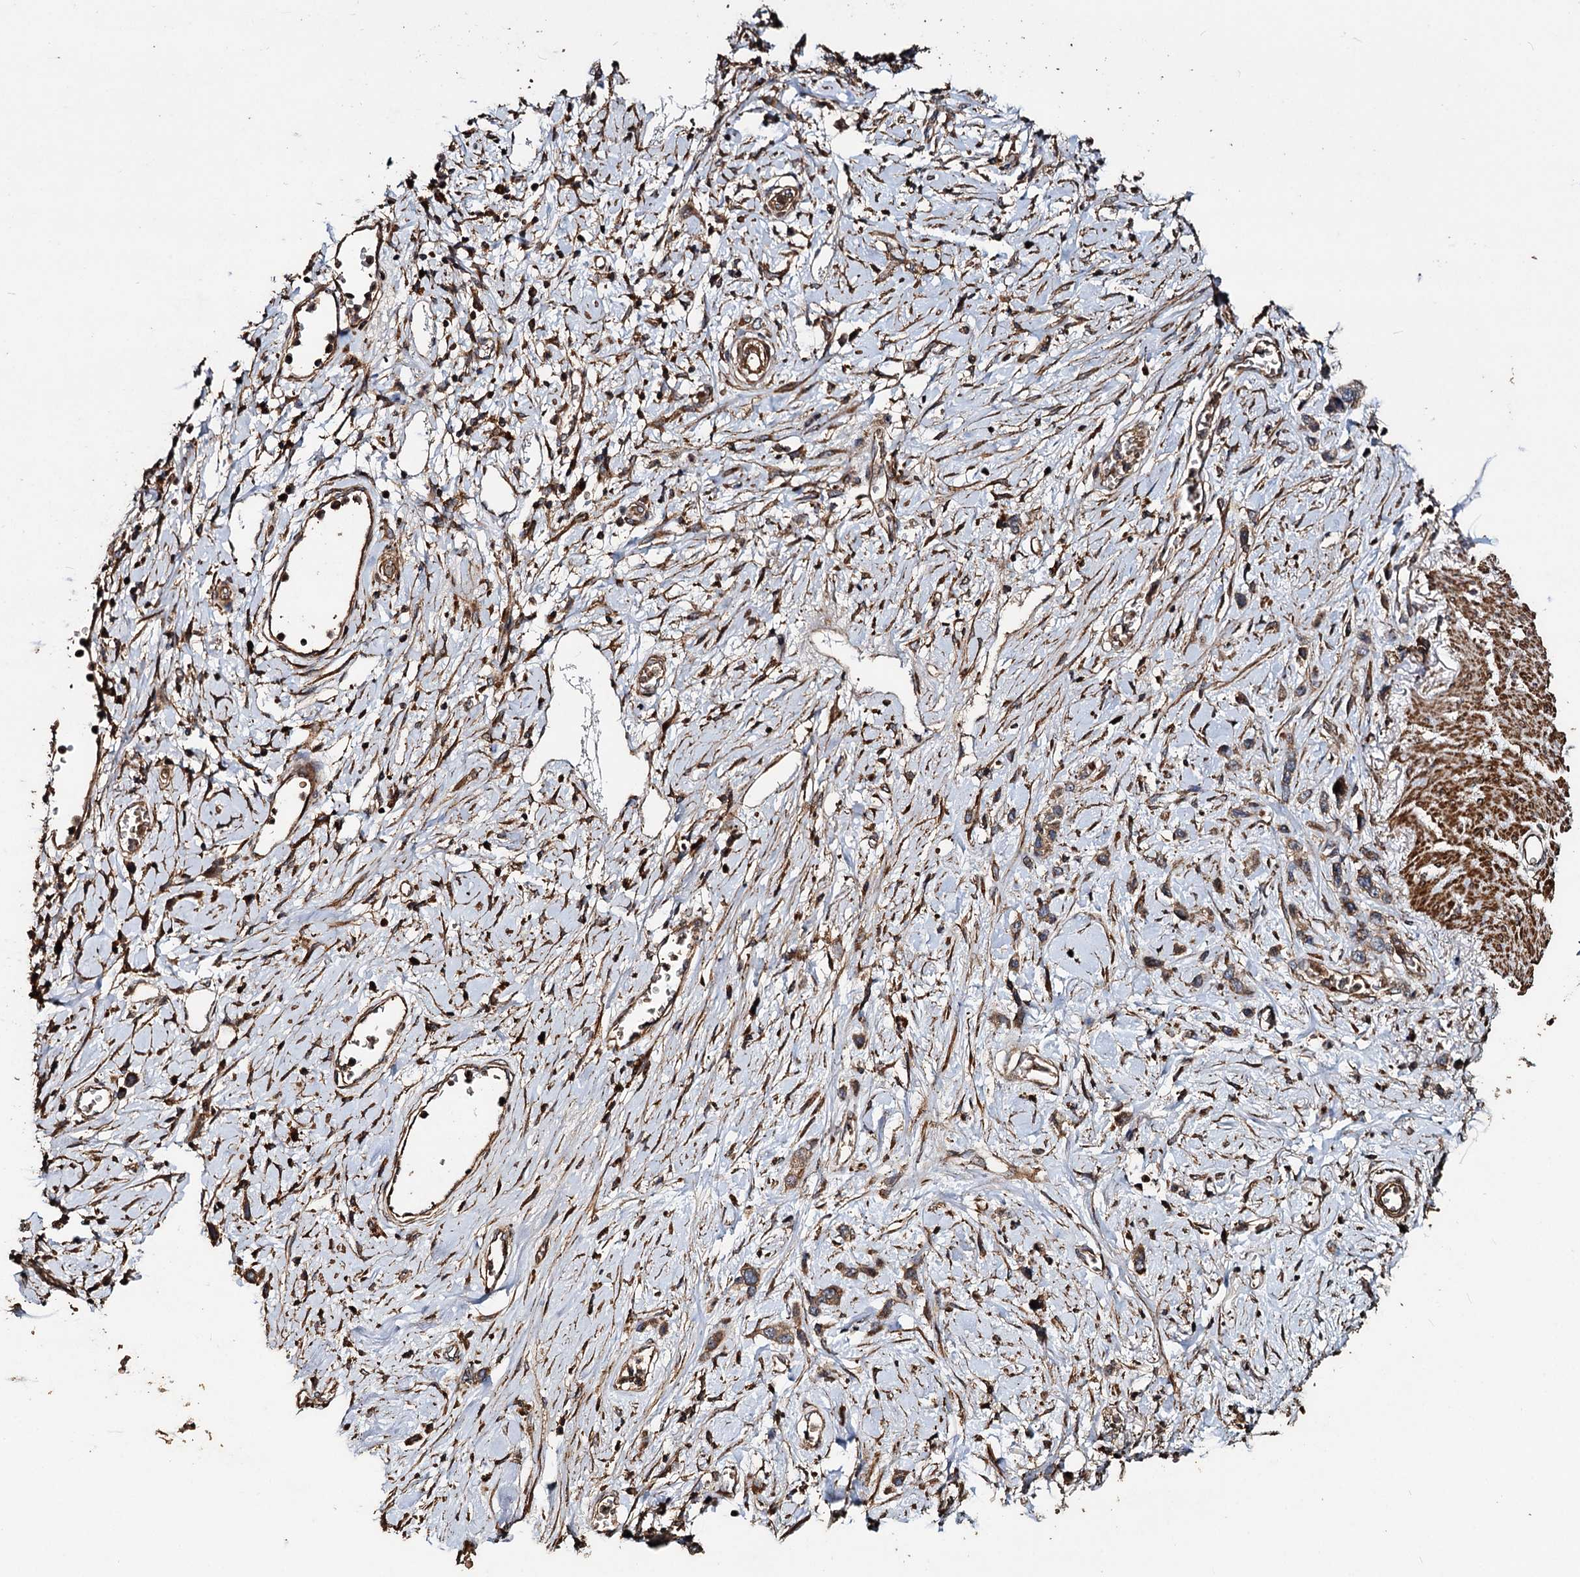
{"staining": {"intensity": "moderate", "quantity": ">75%", "location": "cytoplasmic/membranous"}, "tissue": "stomach cancer", "cell_type": "Tumor cells", "image_type": "cancer", "snomed": [{"axis": "morphology", "description": "Adenocarcinoma, NOS"}, {"axis": "morphology", "description": "Adenocarcinoma, High grade"}, {"axis": "topography", "description": "Stomach, upper"}, {"axis": "topography", "description": "Stomach, lower"}], "caption": "This histopathology image exhibits immunohistochemistry (IHC) staining of human adenocarcinoma (stomach), with medium moderate cytoplasmic/membranous positivity in about >75% of tumor cells.", "gene": "NOTCH2NLA", "patient": {"sex": "female", "age": 65}}